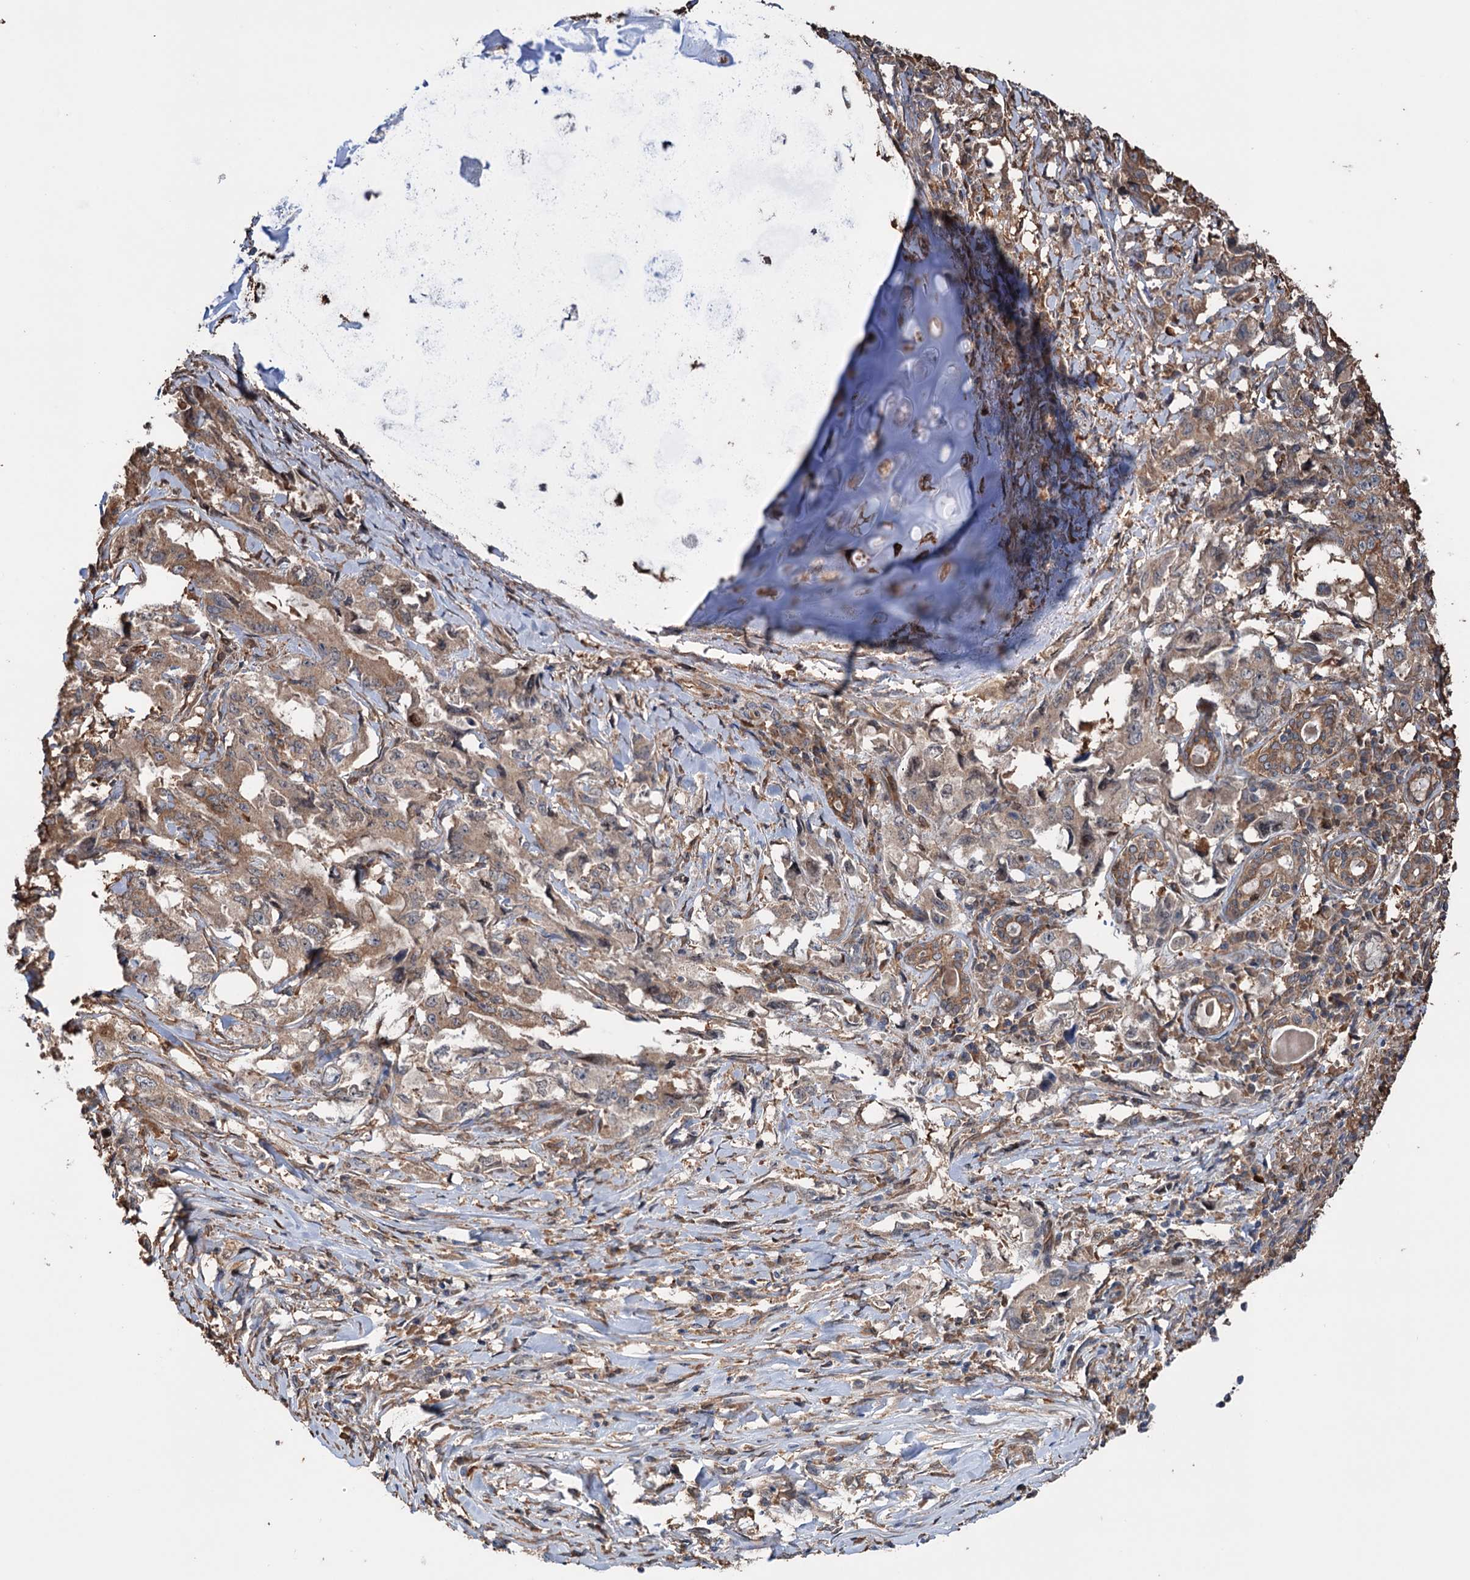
{"staining": {"intensity": "weak", "quantity": ">75%", "location": "cytoplasmic/membranous"}, "tissue": "lung cancer", "cell_type": "Tumor cells", "image_type": "cancer", "snomed": [{"axis": "morphology", "description": "Adenocarcinoma, NOS"}, {"axis": "topography", "description": "Lung"}], "caption": "Protein analysis of lung cancer (adenocarcinoma) tissue shows weak cytoplasmic/membranous positivity in about >75% of tumor cells. Ihc stains the protein of interest in brown and the nuclei are stained blue.", "gene": "NCAPD2", "patient": {"sex": "female", "age": 51}}